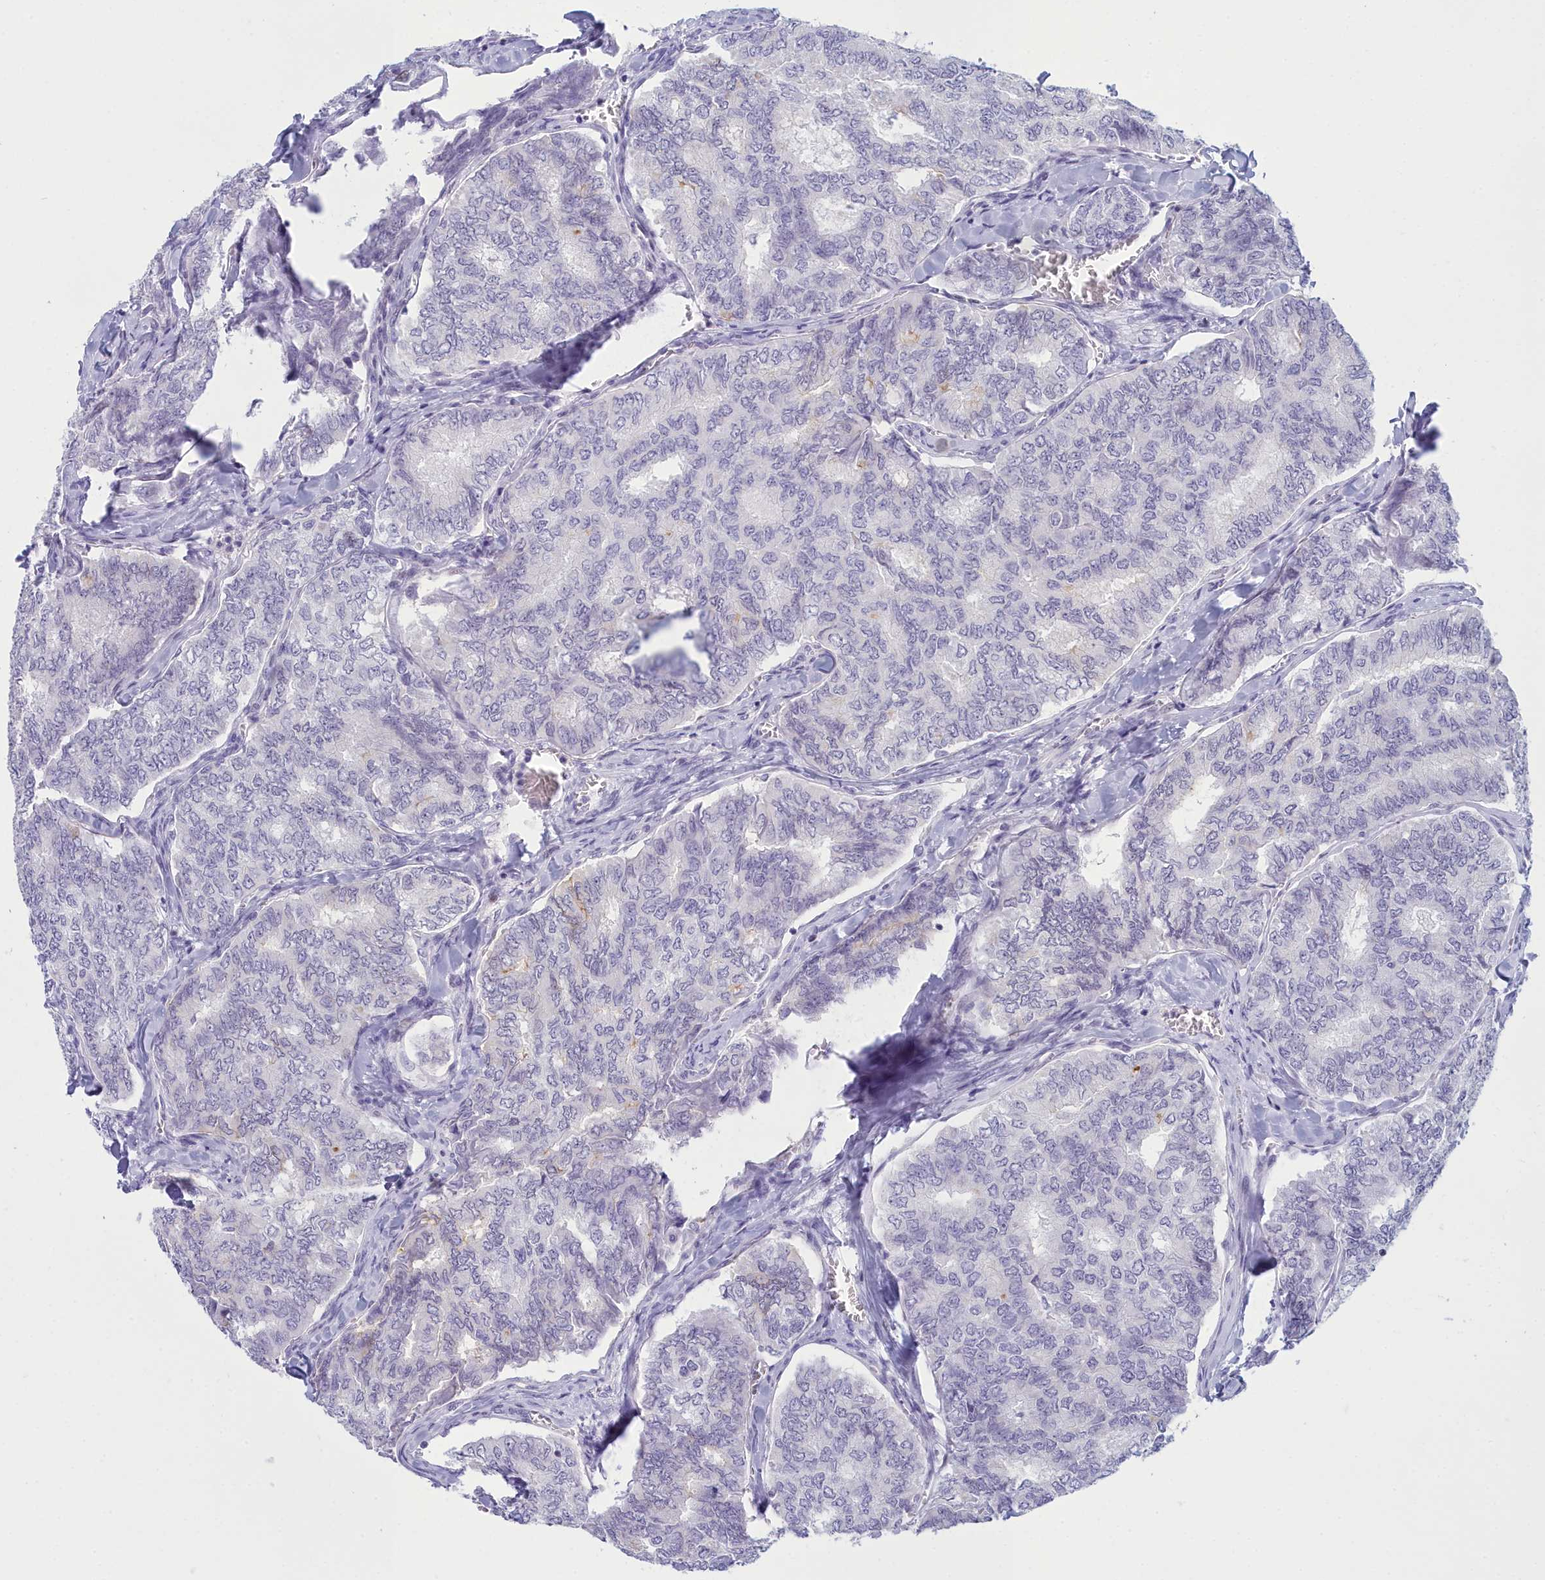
{"staining": {"intensity": "negative", "quantity": "none", "location": "none"}, "tissue": "thyroid cancer", "cell_type": "Tumor cells", "image_type": "cancer", "snomed": [{"axis": "morphology", "description": "Papillary adenocarcinoma, NOS"}, {"axis": "topography", "description": "Thyroid gland"}], "caption": "The photomicrograph shows no staining of tumor cells in papillary adenocarcinoma (thyroid). (DAB (3,3'-diaminobenzidine) immunohistochemistry, high magnification).", "gene": "SNX20", "patient": {"sex": "female", "age": 35}}